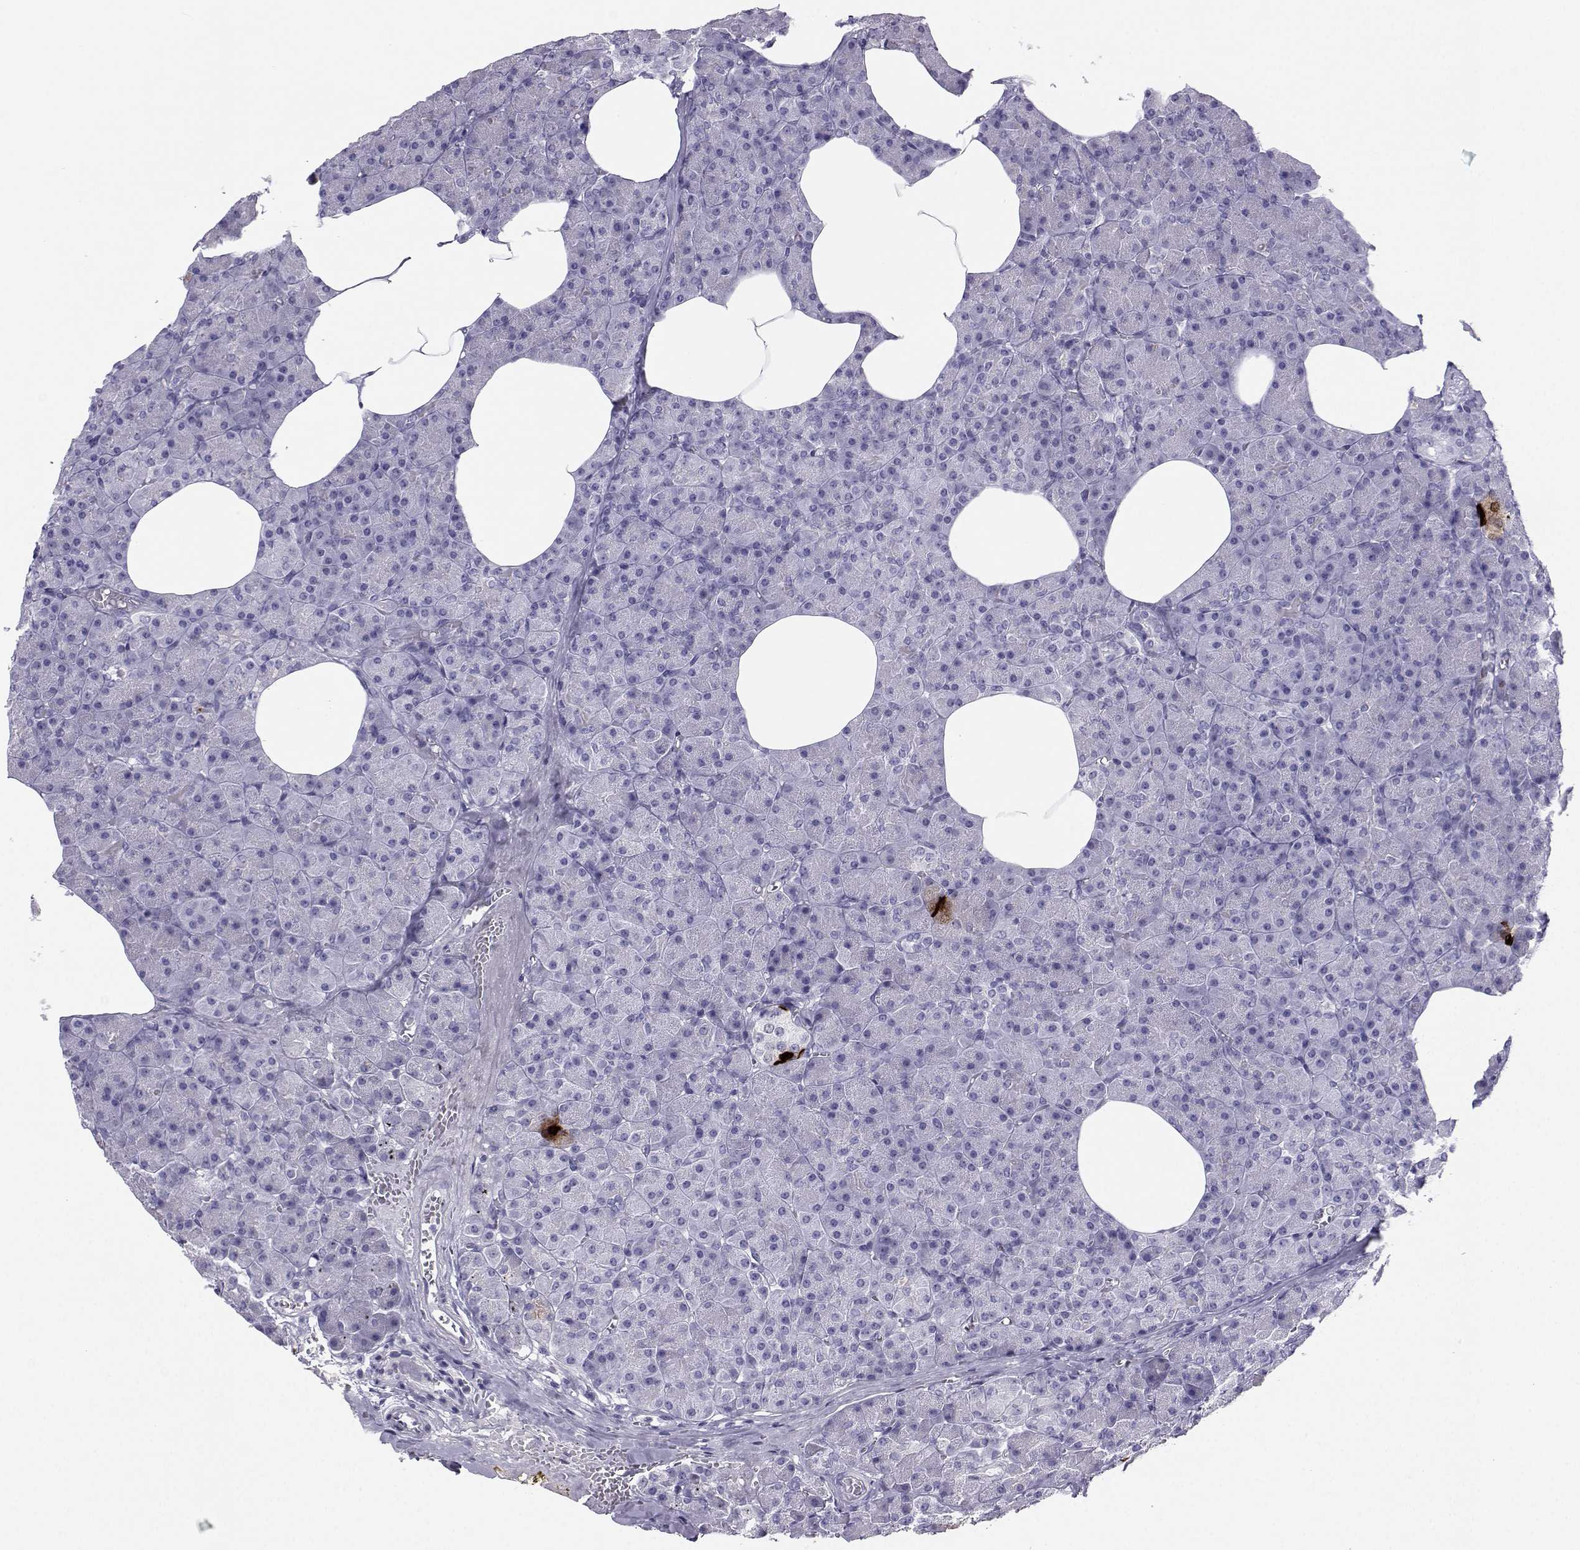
{"staining": {"intensity": "negative", "quantity": "none", "location": "none"}, "tissue": "pancreas", "cell_type": "Exocrine glandular cells", "image_type": "normal", "snomed": [{"axis": "morphology", "description": "Normal tissue, NOS"}, {"axis": "topography", "description": "Pancreas"}], "caption": "Pancreas stained for a protein using IHC shows no staining exocrine glandular cells.", "gene": "SST", "patient": {"sex": "female", "age": 45}}